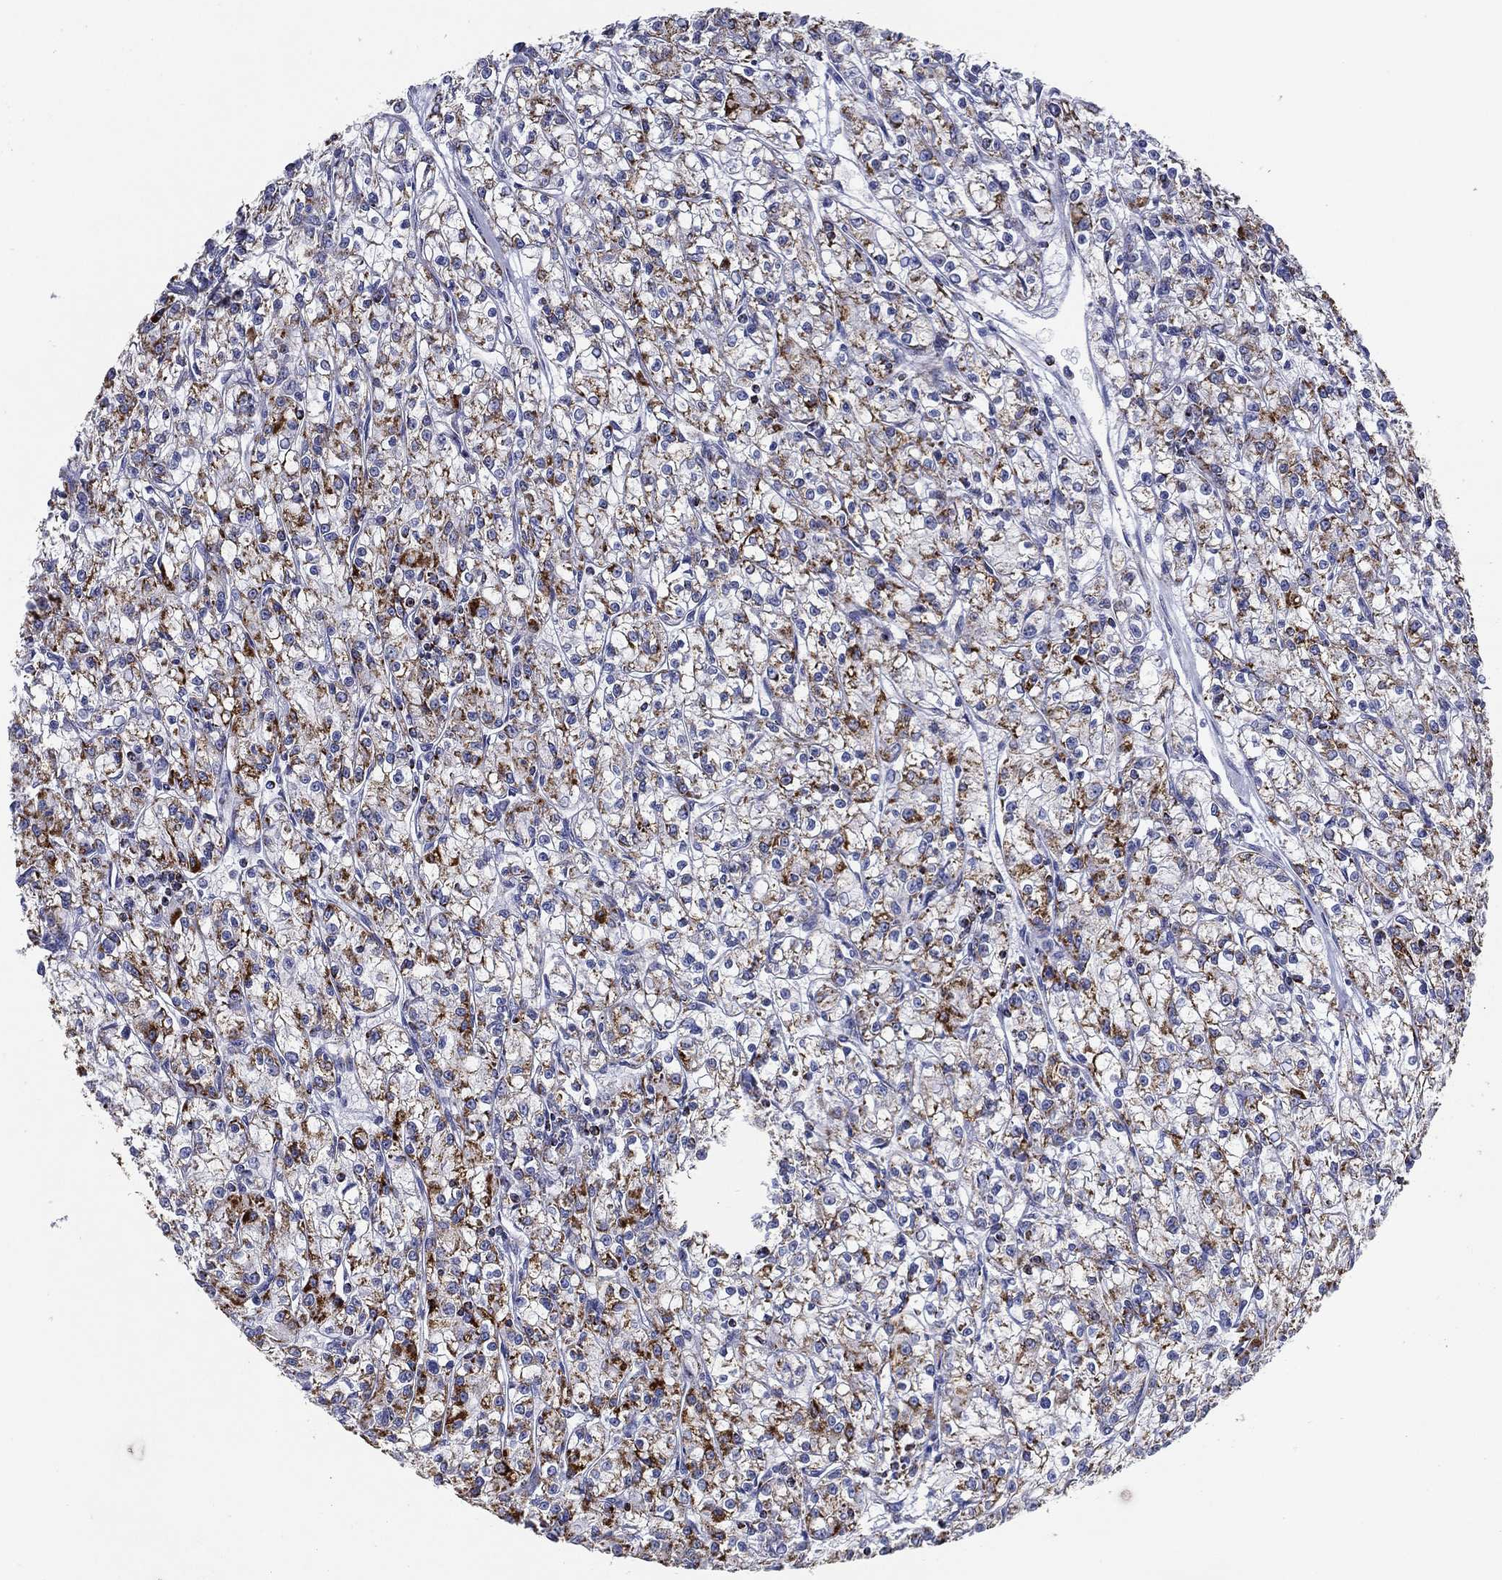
{"staining": {"intensity": "strong", "quantity": "25%-75%", "location": "cytoplasmic/membranous"}, "tissue": "renal cancer", "cell_type": "Tumor cells", "image_type": "cancer", "snomed": [{"axis": "morphology", "description": "Adenocarcinoma, NOS"}, {"axis": "topography", "description": "Kidney"}], "caption": "Renal cancer tissue demonstrates strong cytoplasmic/membranous positivity in approximately 25%-75% of tumor cells", "gene": "SFXN1", "patient": {"sex": "female", "age": 59}}